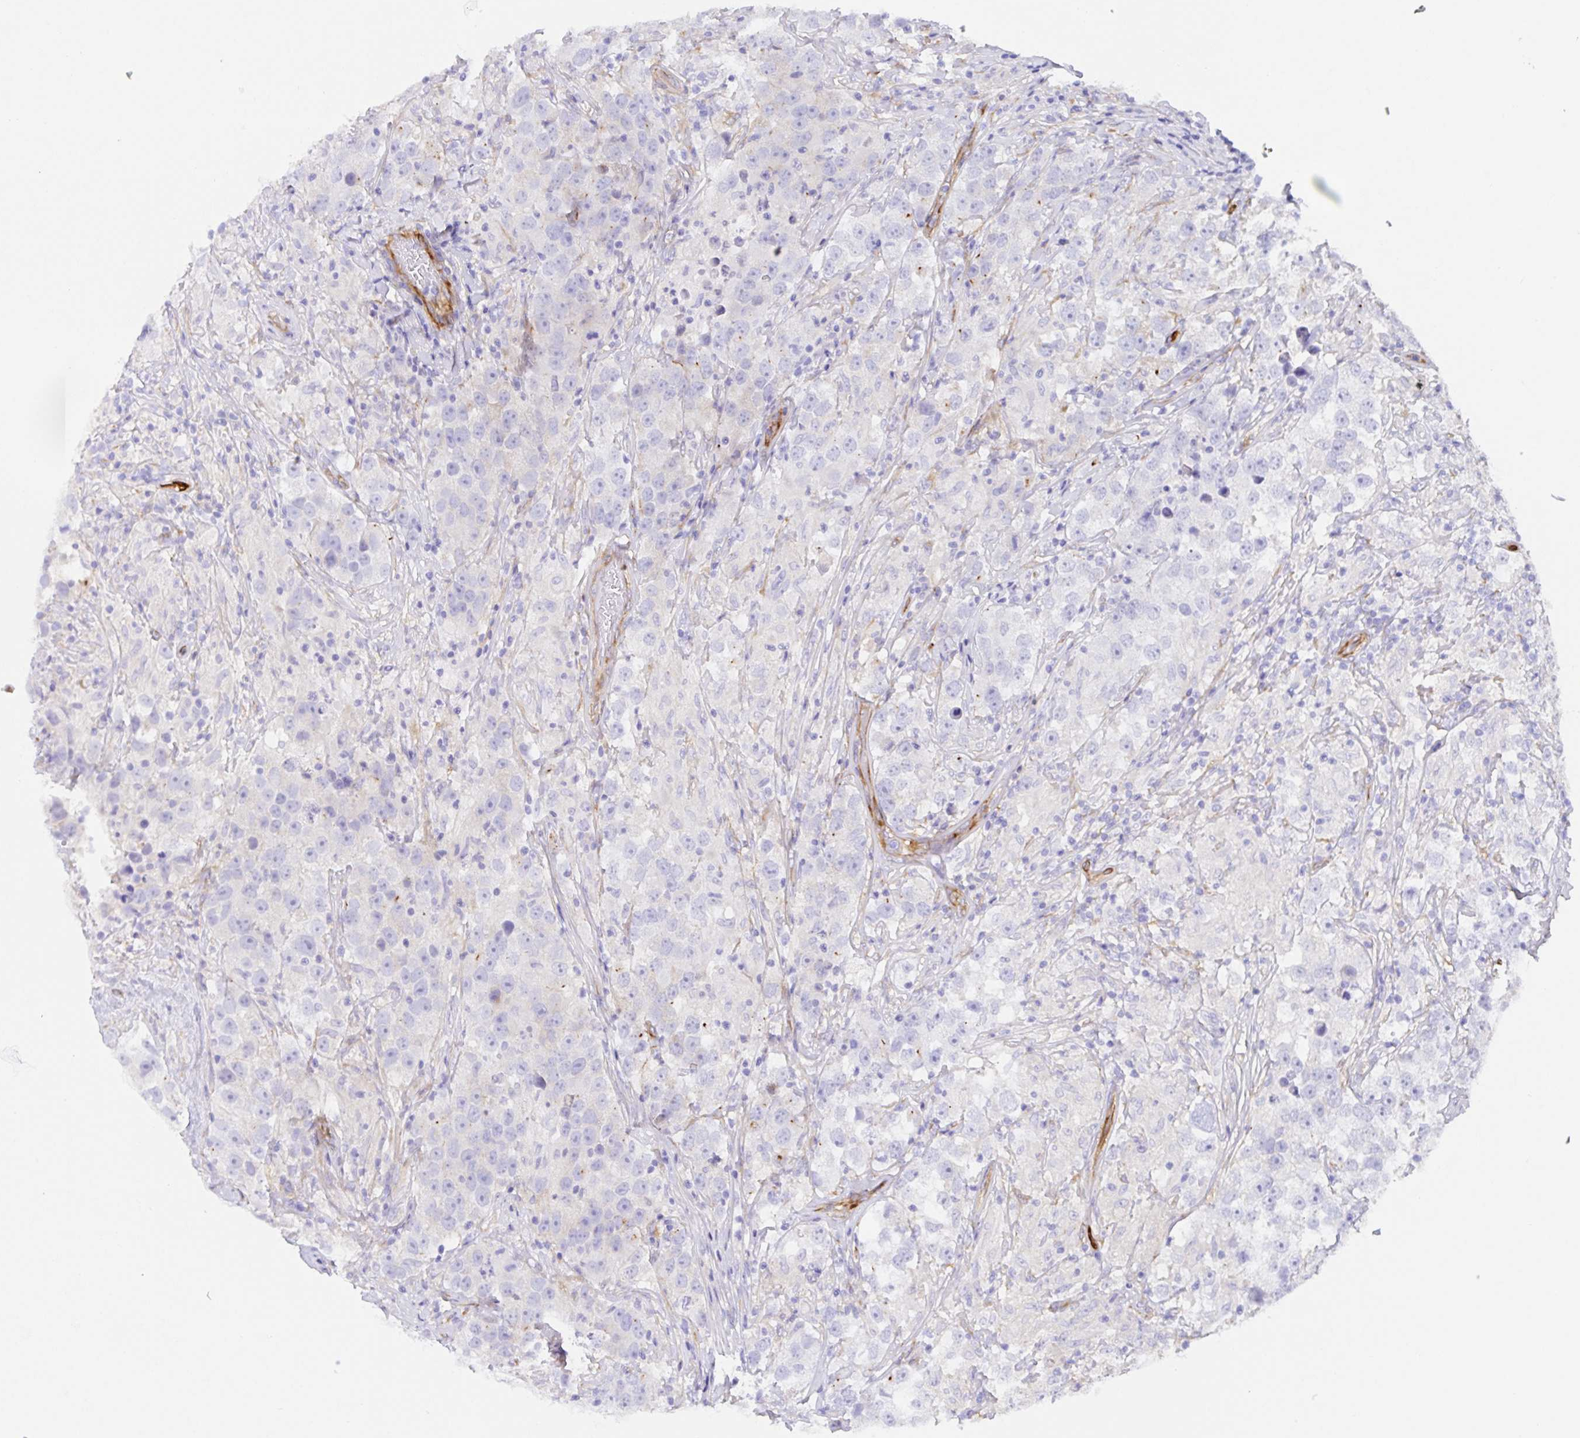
{"staining": {"intensity": "negative", "quantity": "none", "location": "none"}, "tissue": "testis cancer", "cell_type": "Tumor cells", "image_type": "cancer", "snomed": [{"axis": "morphology", "description": "Seminoma, NOS"}, {"axis": "topography", "description": "Testis"}], "caption": "This is an immunohistochemistry (IHC) histopathology image of human seminoma (testis). There is no expression in tumor cells.", "gene": "DOCK1", "patient": {"sex": "male", "age": 46}}